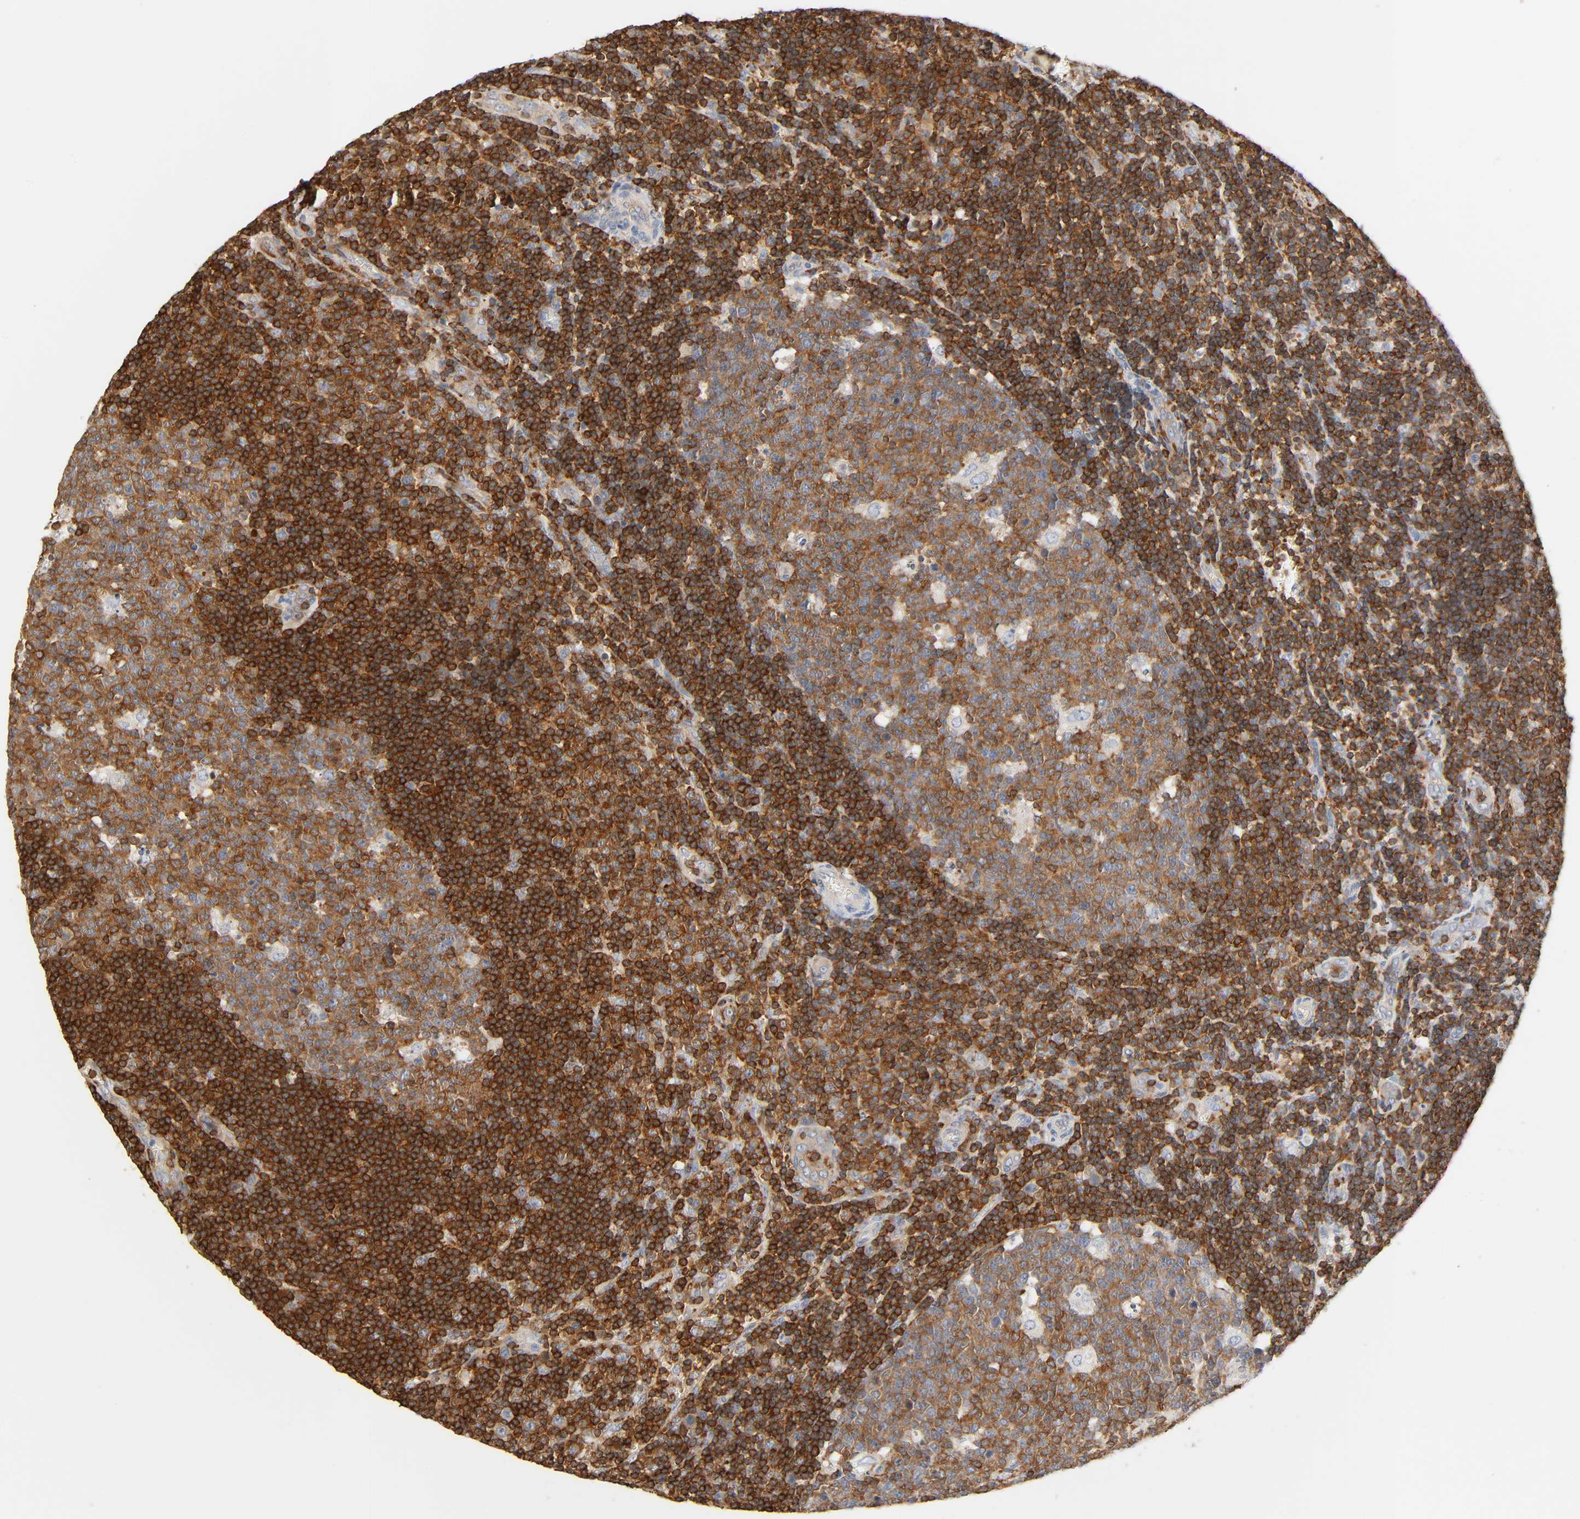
{"staining": {"intensity": "strong", "quantity": ">75%", "location": "cytoplasmic/membranous"}, "tissue": "lymph node", "cell_type": "Germinal center cells", "image_type": "normal", "snomed": [{"axis": "morphology", "description": "Normal tissue, NOS"}, {"axis": "topography", "description": "Lymph node"}, {"axis": "topography", "description": "Salivary gland"}], "caption": "Brown immunohistochemical staining in unremarkable human lymph node reveals strong cytoplasmic/membranous staining in about >75% of germinal center cells. (DAB (3,3'-diaminobenzidine) = brown stain, brightfield microscopy at high magnification).", "gene": "BIN1", "patient": {"sex": "male", "age": 8}}